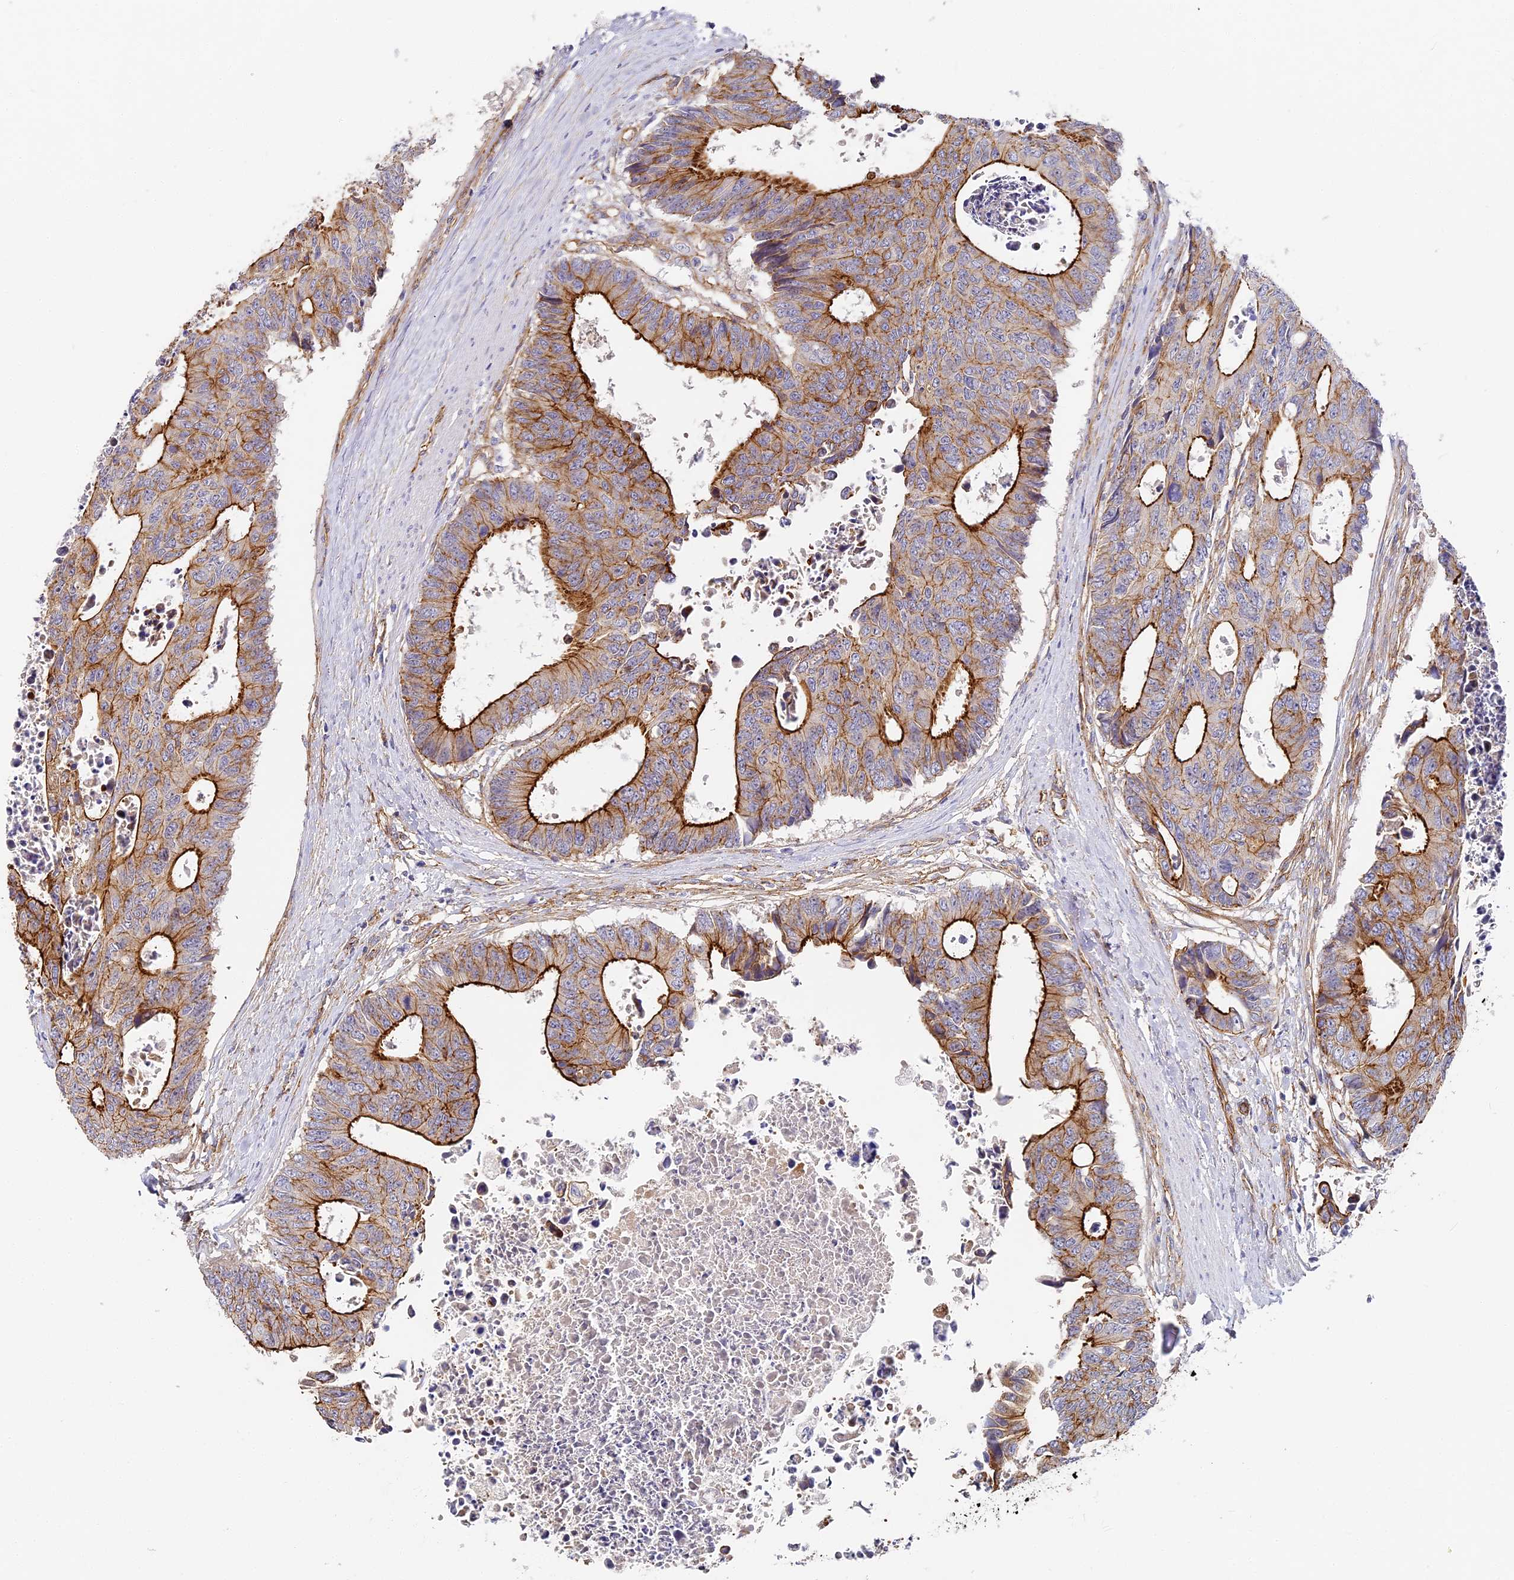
{"staining": {"intensity": "strong", "quantity": "25%-75%", "location": "cytoplasmic/membranous"}, "tissue": "colorectal cancer", "cell_type": "Tumor cells", "image_type": "cancer", "snomed": [{"axis": "morphology", "description": "Adenocarcinoma, NOS"}, {"axis": "topography", "description": "Rectum"}], "caption": "About 25%-75% of tumor cells in adenocarcinoma (colorectal) exhibit strong cytoplasmic/membranous protein positivity as visualized by brown immunohistochemical staining.", "gene": "CCDC30", "patient": {"sex": "male", "age": 84}}